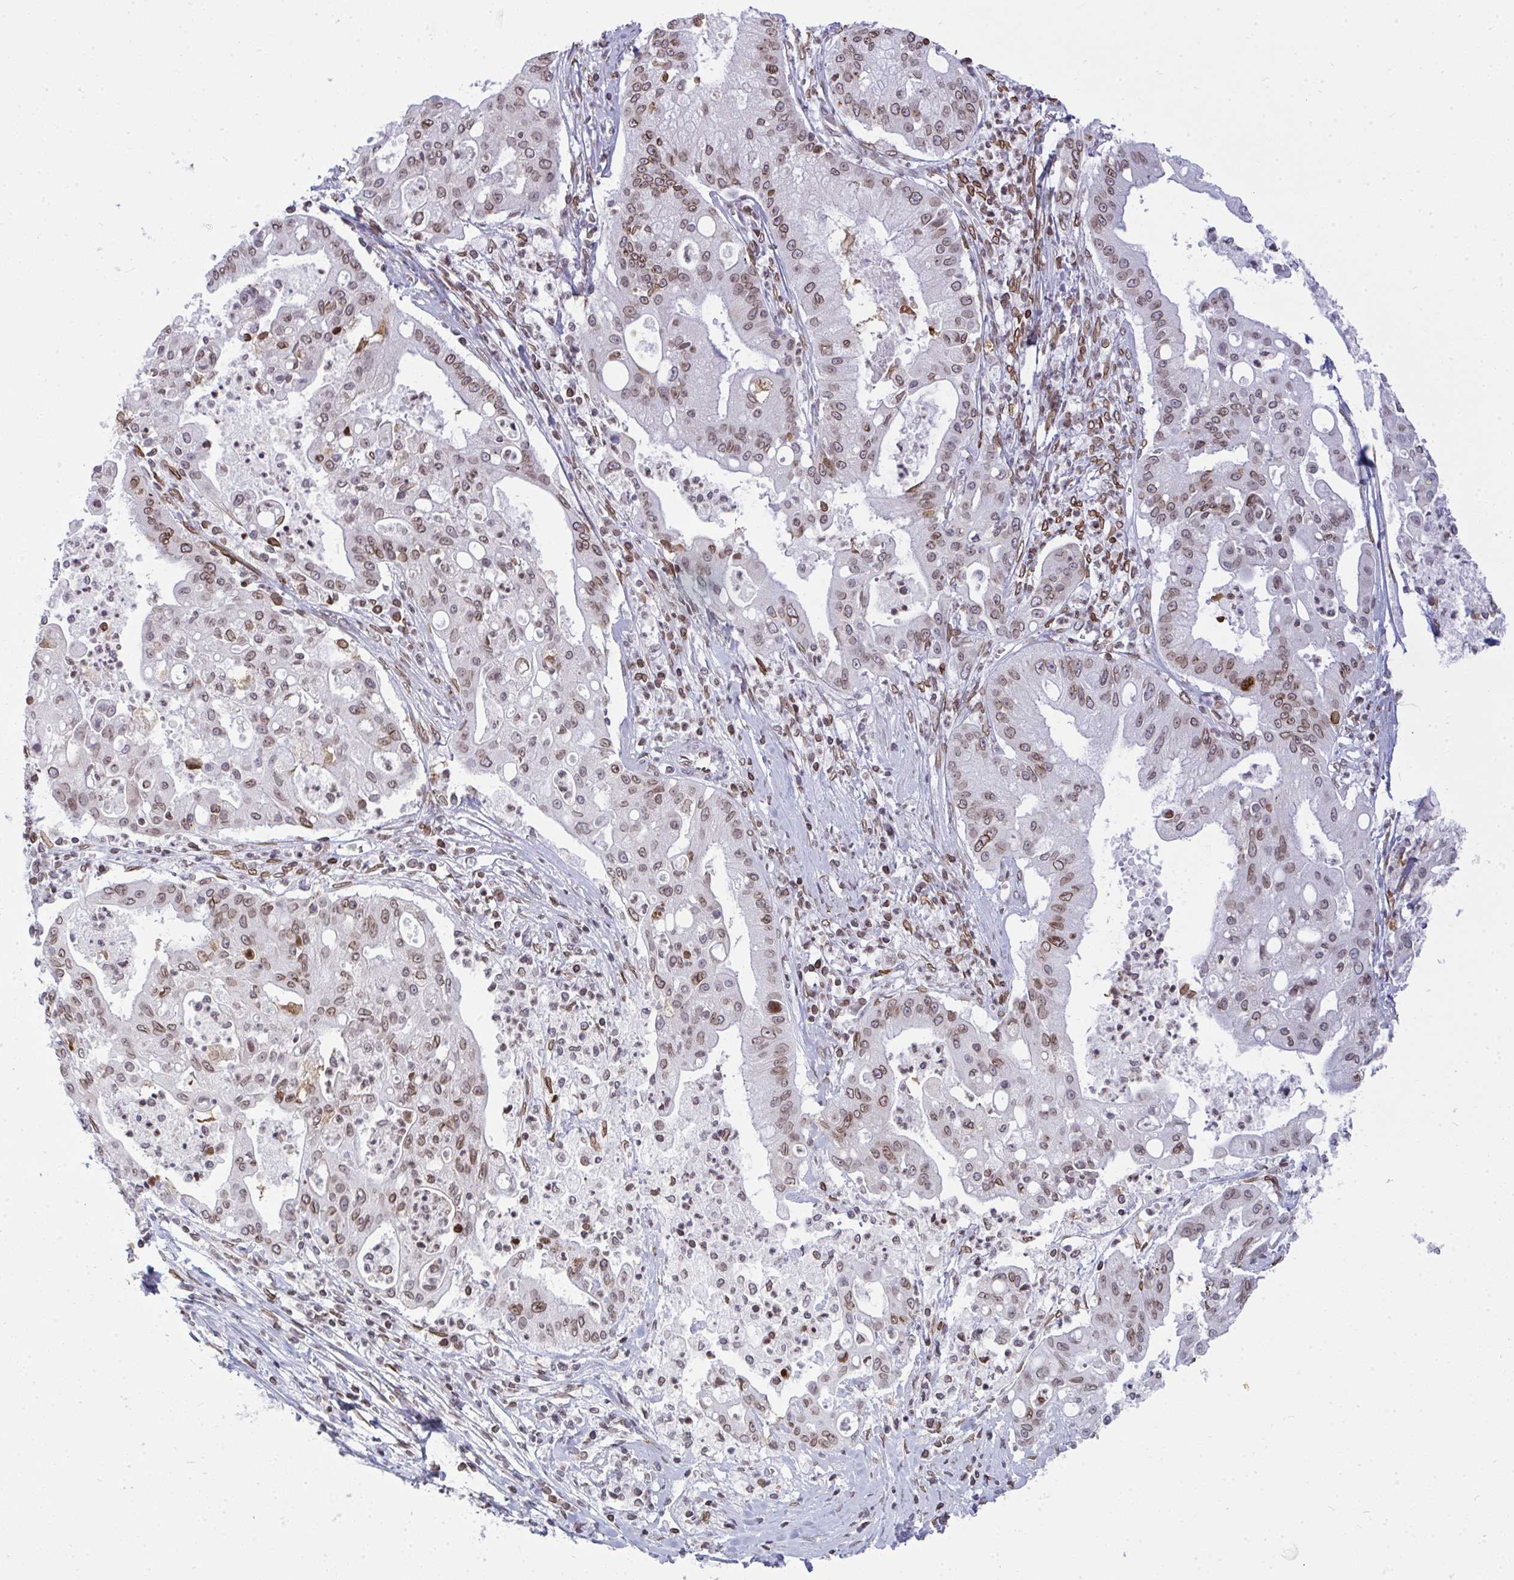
{"staining": {"intensity": "moderate", "quantity": ">75%", "location": "cytoplasmic/membranous,nuclear"}, "tissue": "ovarian cancer", "cell_type": "Tumor cells", "image_type": "cancer", "snomed": [{"axis": "morphology", "description": "Cystadenocarcinoma, mucinous, NOS"}, {"axis": "topography", "description": "Ovary"}], "caption": "Moderate cytoplasmic/membranous and nuclear staining for a protein is identified in about >75% of tumor cells of ovarian cancer (mucinous cystadenocarcinoma) using IHC.", "gene": "LMNB2", "patient": {"sex": "female", "age": 70}}